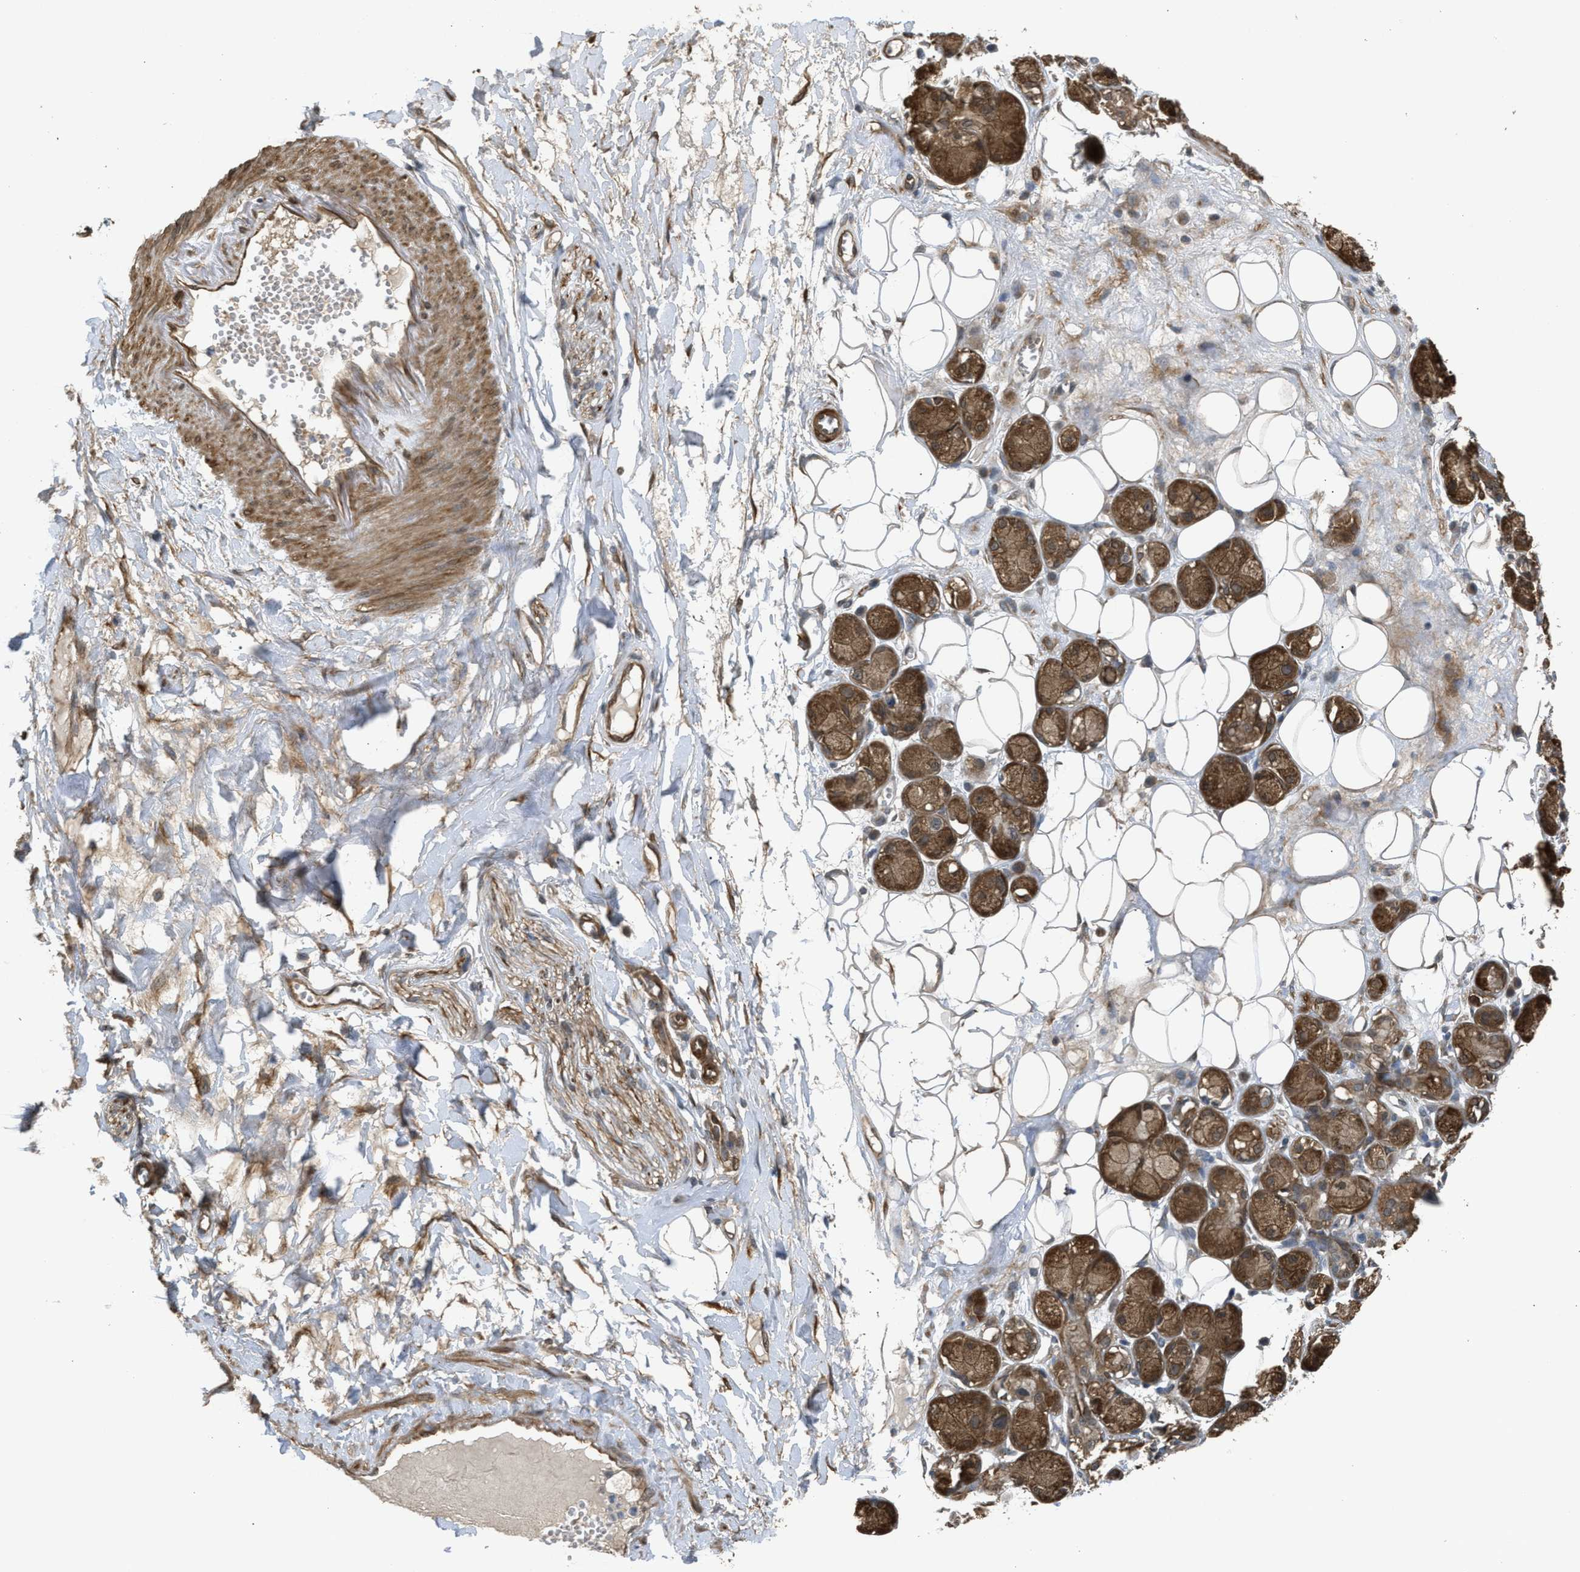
{"staining": {"intensity": "weak", "quantity": ">75%", "location": "cytoplasmic/membranous"}, "tissue": "adipose tissue", "cell_type": "Adipocytes", "image_type": "normal", "snomed": [{"axis": "morphology", "description": "Normal tissue, NOS"}, {"axis": "morphology", "description": "Inflammation, NOS"}, {"axis": "topography", "description": "Salivary gland"}, {"axis": "topography", "description": "Peripheral nerve tissue"}], "caption": "The histopathology image displays a brown stain indicating the presence of a protein in the cytoplasmic/membranous of adipocytes in adipose tissue. (Brightfield microscopy of DAB IHC at high magnification).", "gene": "BAG3", "patient": {"sex": "female", "age": 75}}